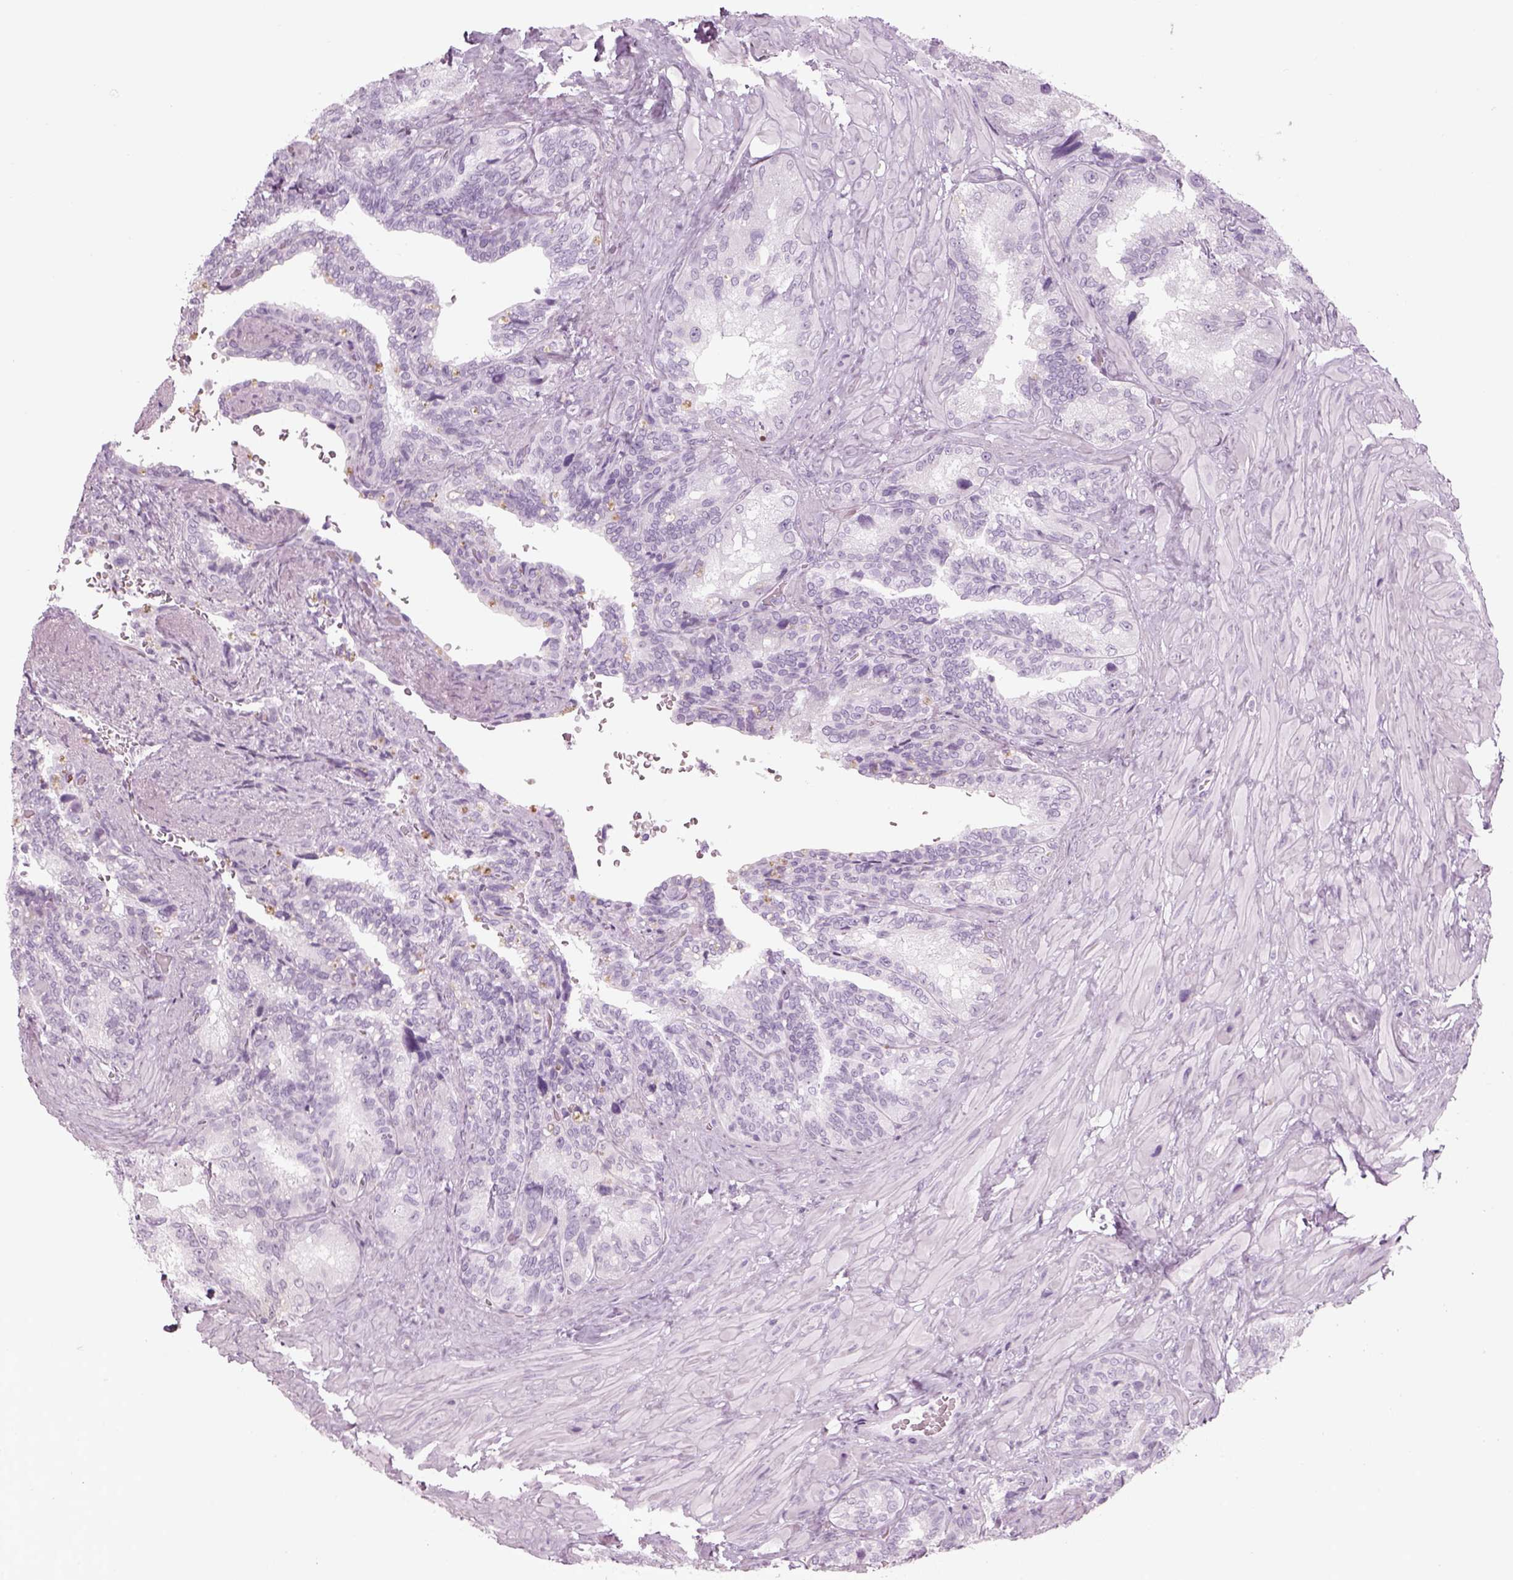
{"staining": {"intensity": "negative", "quantity": "none", "location": "none"}, "tissue": "seminal vesicle", "cell_type": "Glandular cells", "image_type": "normal", "snomed": [{"axis": "morphology", "description": "Normal tissue, NOS"}, {"axis": "topography", "description": "Seminal veicle"}], "caption": "The immunohistochemistry photomicrograph has no significant expression in glandular cells of seminal vesicle.", "gene": "SAG", "patient": {"sex": "male", "age": 69}}